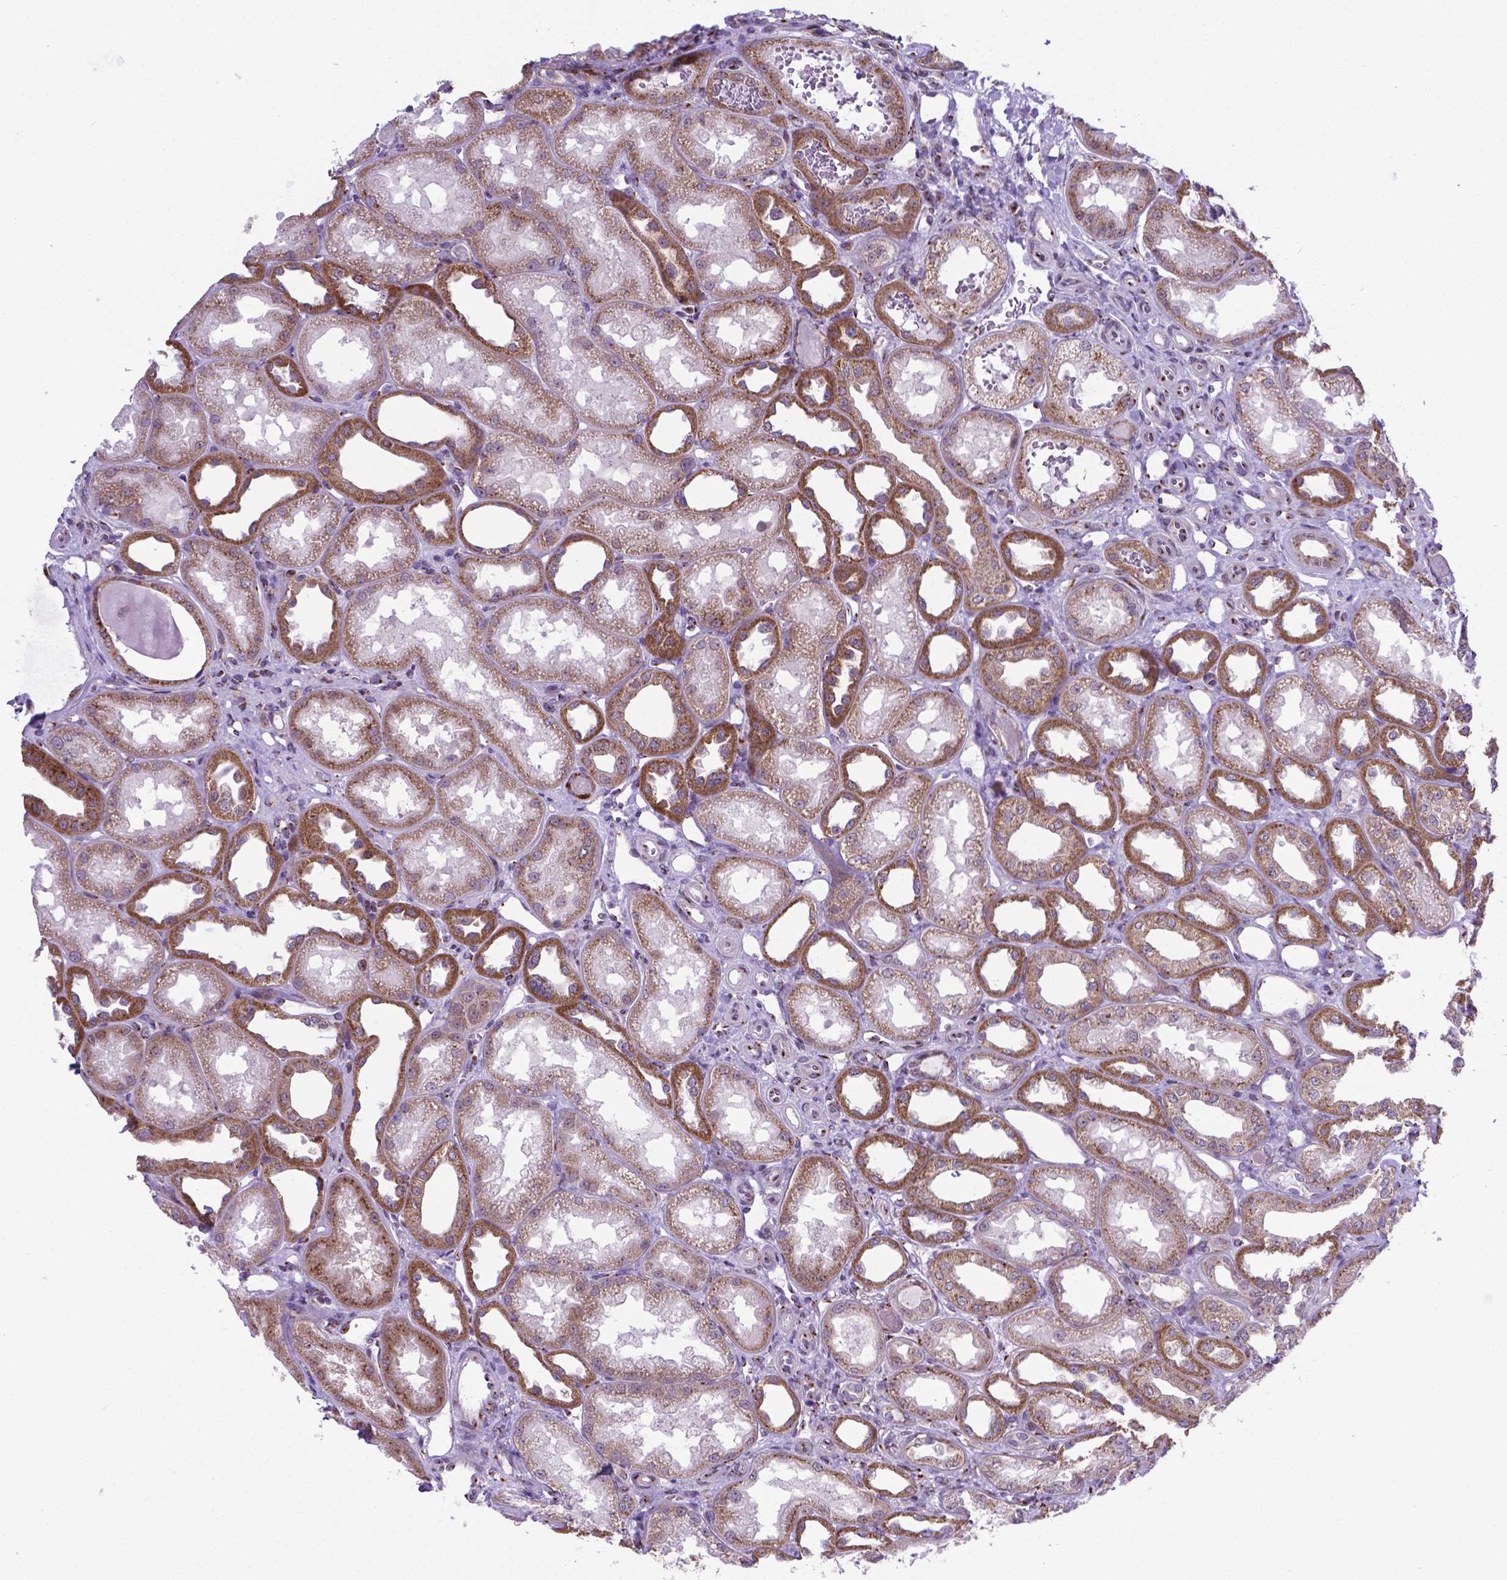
{"staining": {"intensity": "moderate", "quantity": "<25%", "location": "cytoplasmic/membranous"}, "tissue": "kidney", "cell_type": "Cells in glomeruli", "image_type": "normal", "snomed": [{"axis": "morphology", "description": "Normal tissue, NOS"}, {"axis": "topography", "description": "Kidney"}], "caption": "IHC (DAB) staining of benign kidney reveals moderate cytoplasmic/membranous protein positivity in approximately <25% of cells in glomeruli.", "gene": "MRPL10", "patient": {"sex": "male", "age": 61}}